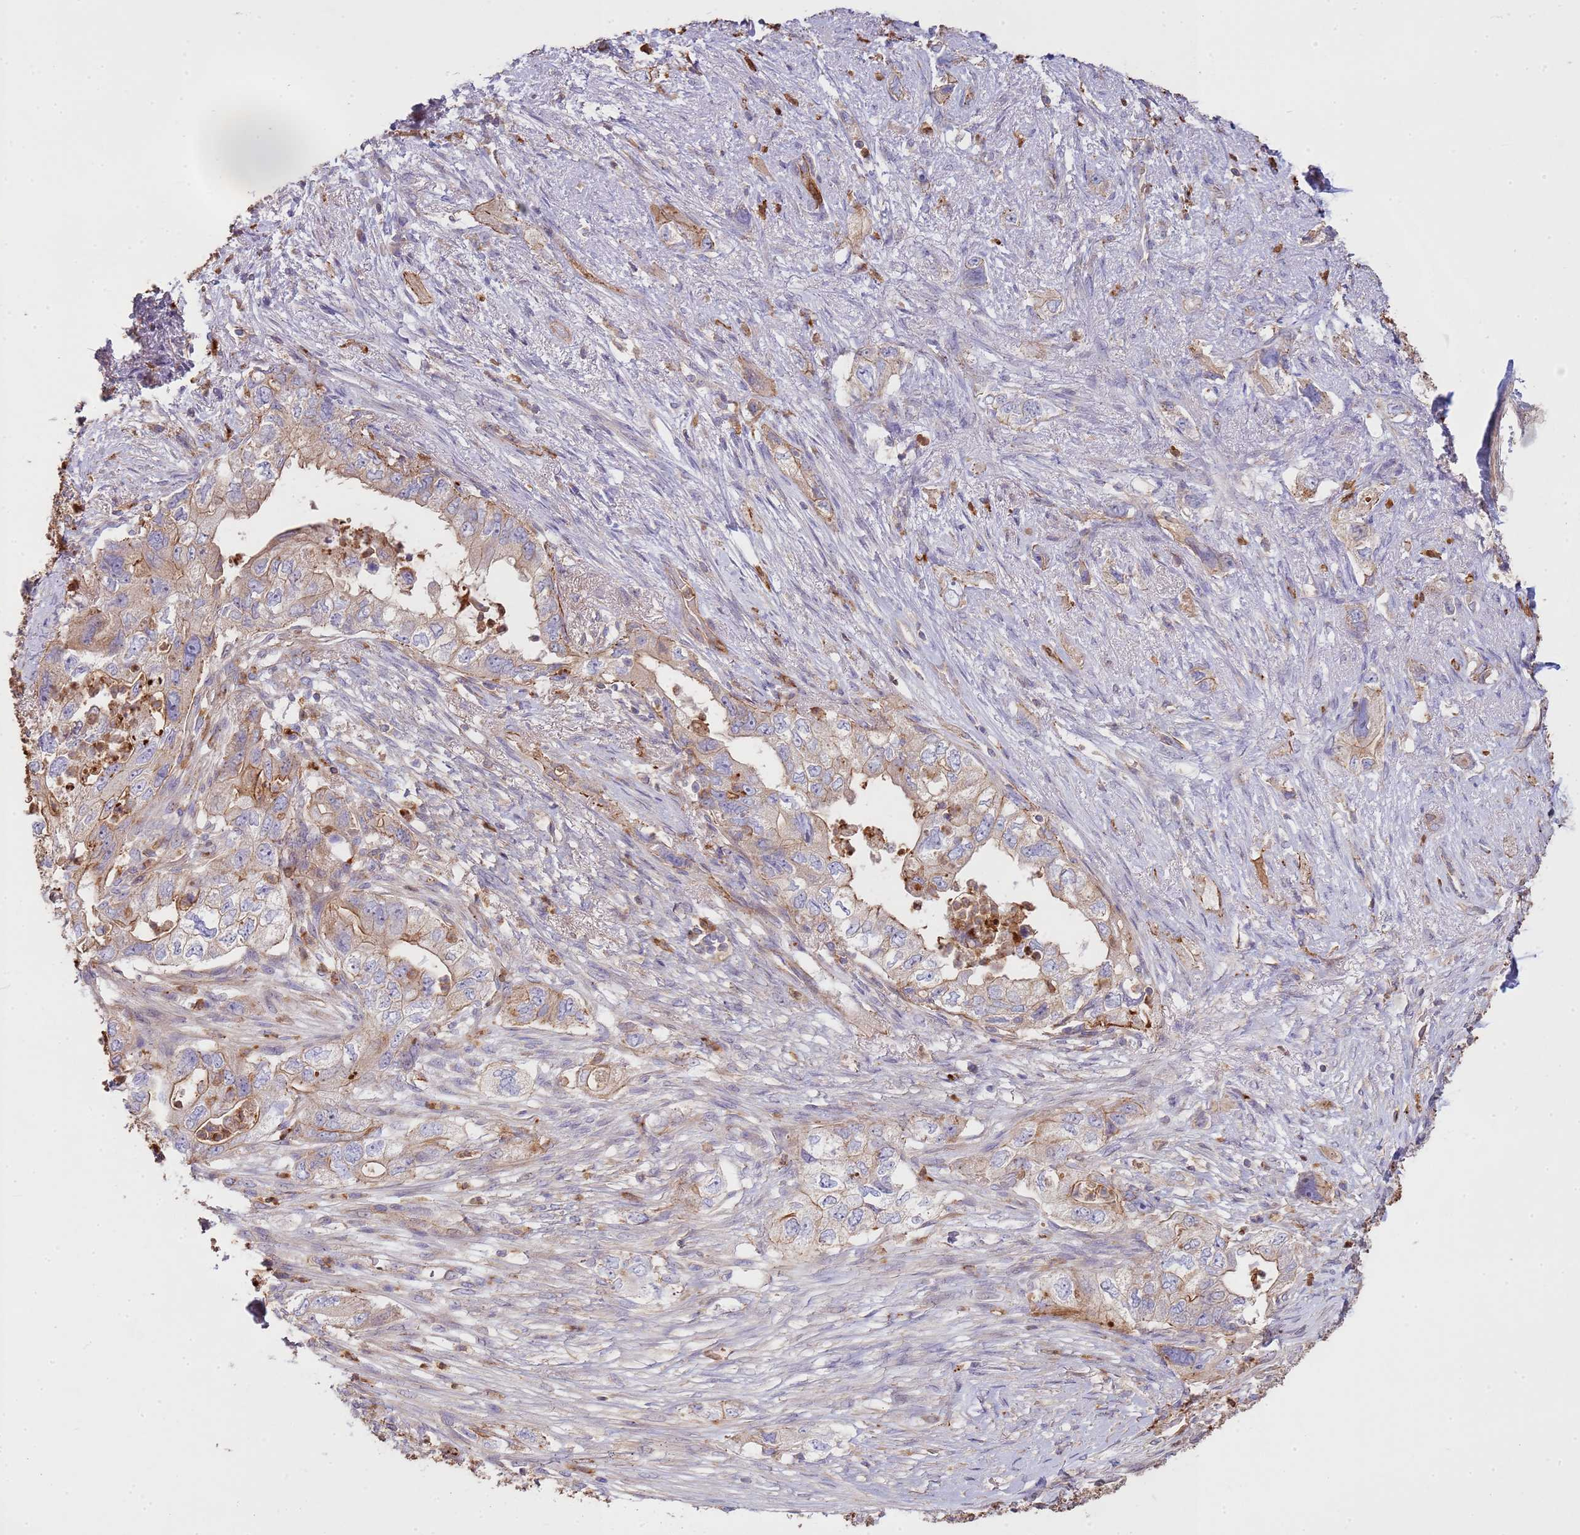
{"staining": {"intensity": "weak", "quantity": "<25%", "location": "cytoplasmic/membranous"}, "tissue": "pancreatic cancer", "cell_type": "Tumor cells", "image_type": "cancer", "snomed": [{"axis": "morphology", "description": "Adenocarcinoma, NOS"}, {"axis": "topography", "description": "Pancreas"}], "caption": "A photomicrograph of pancreatic cancer stained for a protein reveals no brown staining in tumor cells.", "gene": "NDUFAF4", "patient": {"sex": "female", "age": 73}}